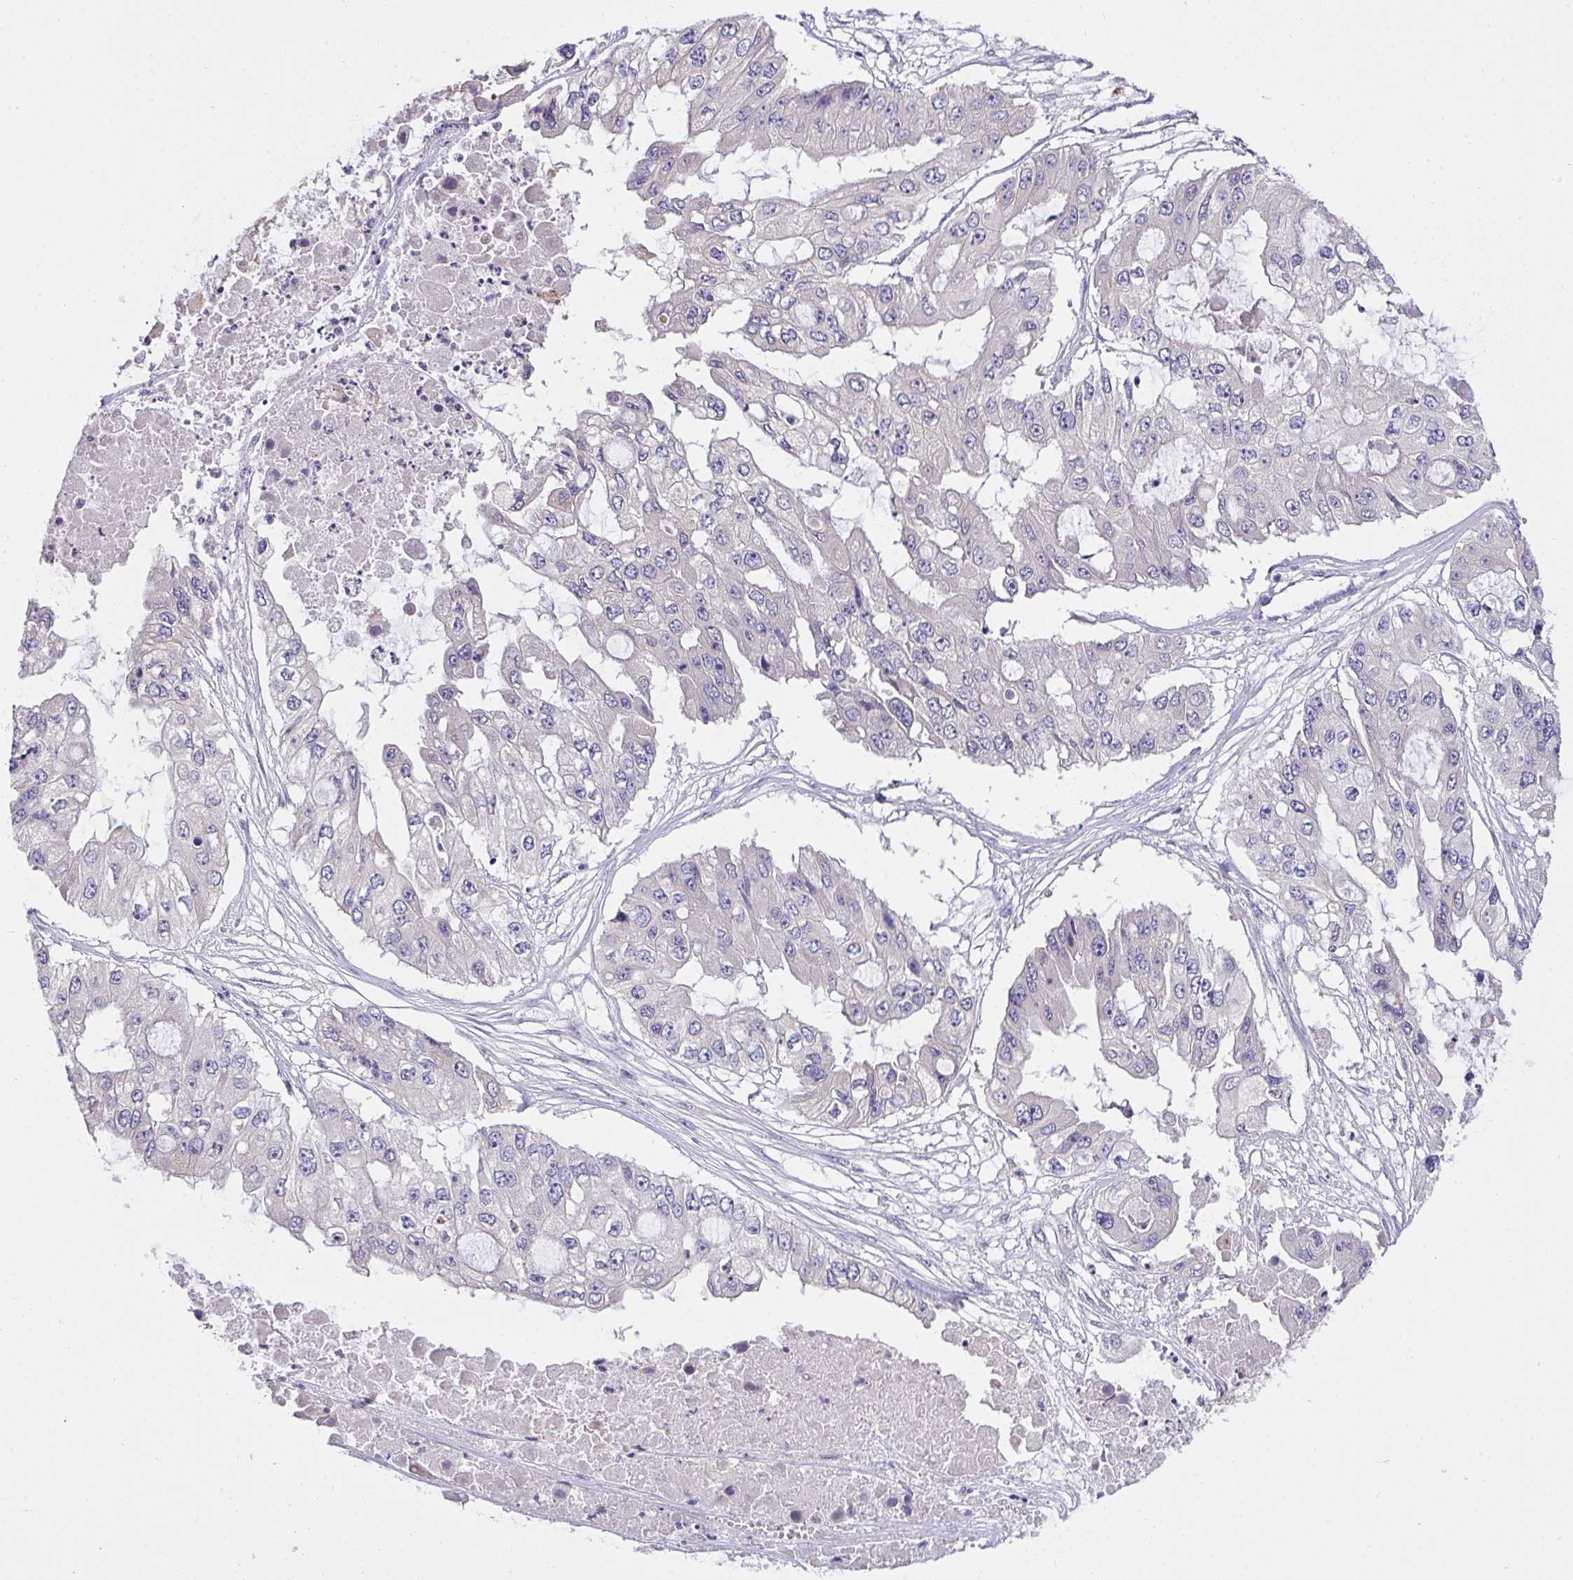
{"staining": {"intensity": "negative", "quantity": "none", "location": "none"}, "tissue": "ovarian cancer", "cell_type": "Tumor cells", "image_type": "cancer", "snomed": [{"axis": "morphology", "description": "Cystadenocarcinoma, serous, NOS"}, {"axis": "topography", "description": "Ovary"}], "caption": "An immunohistochemistry photomicrograph of serous cystadenocarcinoma (ovarian) is shown. There is no staining in tumor cells of serous cystadenocarcinoma (ovarian). (DAB (3,3'-diaminobenzidine) immunohistochemistry visualized using brightfield microscopy, high magnification).", "gene": "ZNF581", "patient": {"sex": "female", "age": 56}}